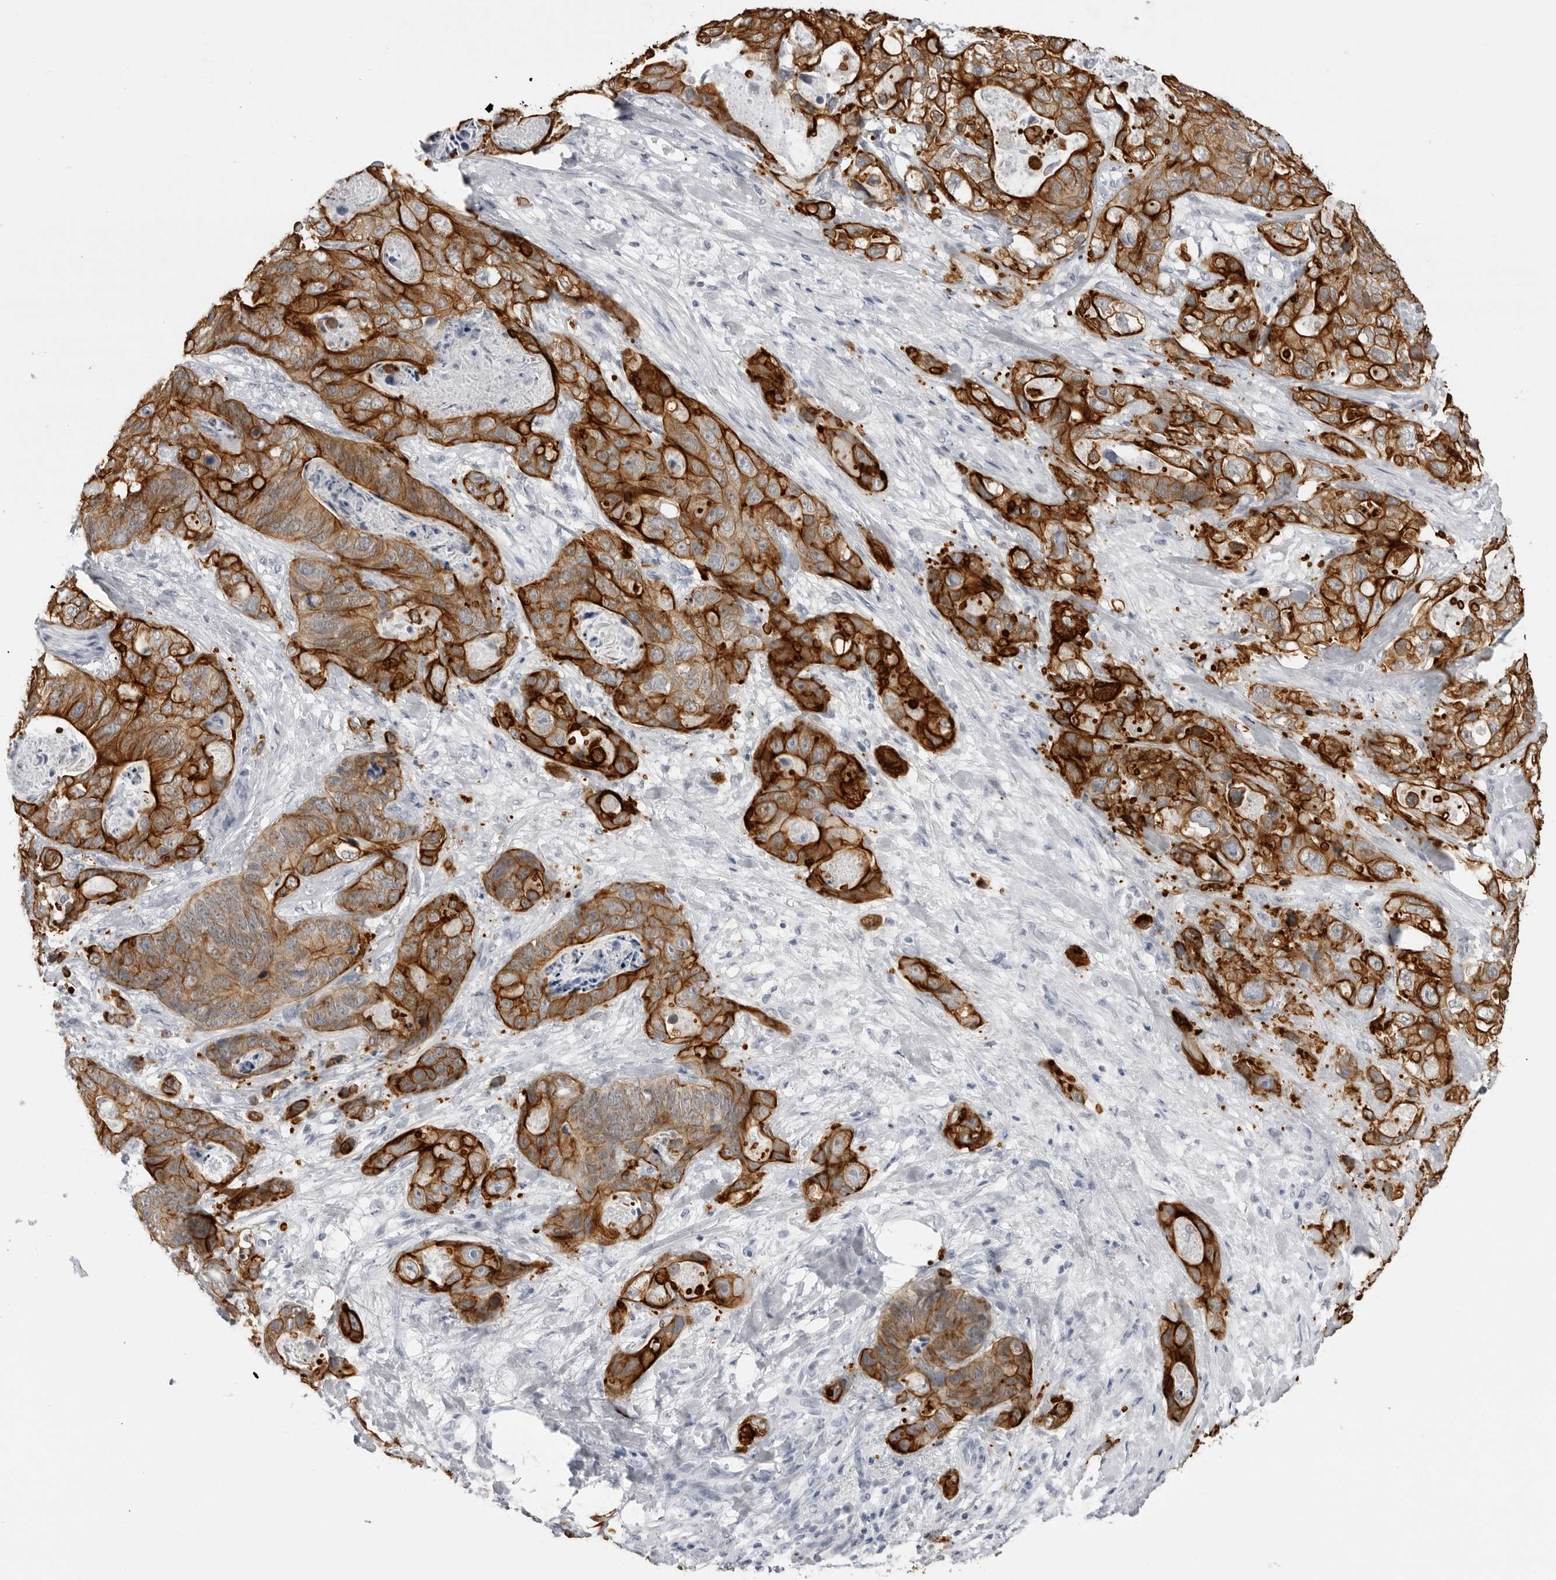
{"staining": {"intensity": "strong", "quantity": ">75%", "location": "cytoplasmic/membranous"}, "tissue": "stomach cancer", "cell_type": "Tumor cells", "image_type": "cancer", "snomed": [{"axis": "morphology", "description": "Normal tissue, NOS"}, {"axis": "morphology", "description": "Adenocarcinoma, NOS"}, {"axis": "topography", "description": "Stomach"}], "caption": "Human stomach cancer (adenocarcinoma) stained for a protein (brown) exhibits strong cytoplasmic/membranous positive staining in about >75% of tumor cells.", "gene": "SERPINF2", "patient": {"sex": "female", "age": 89}}